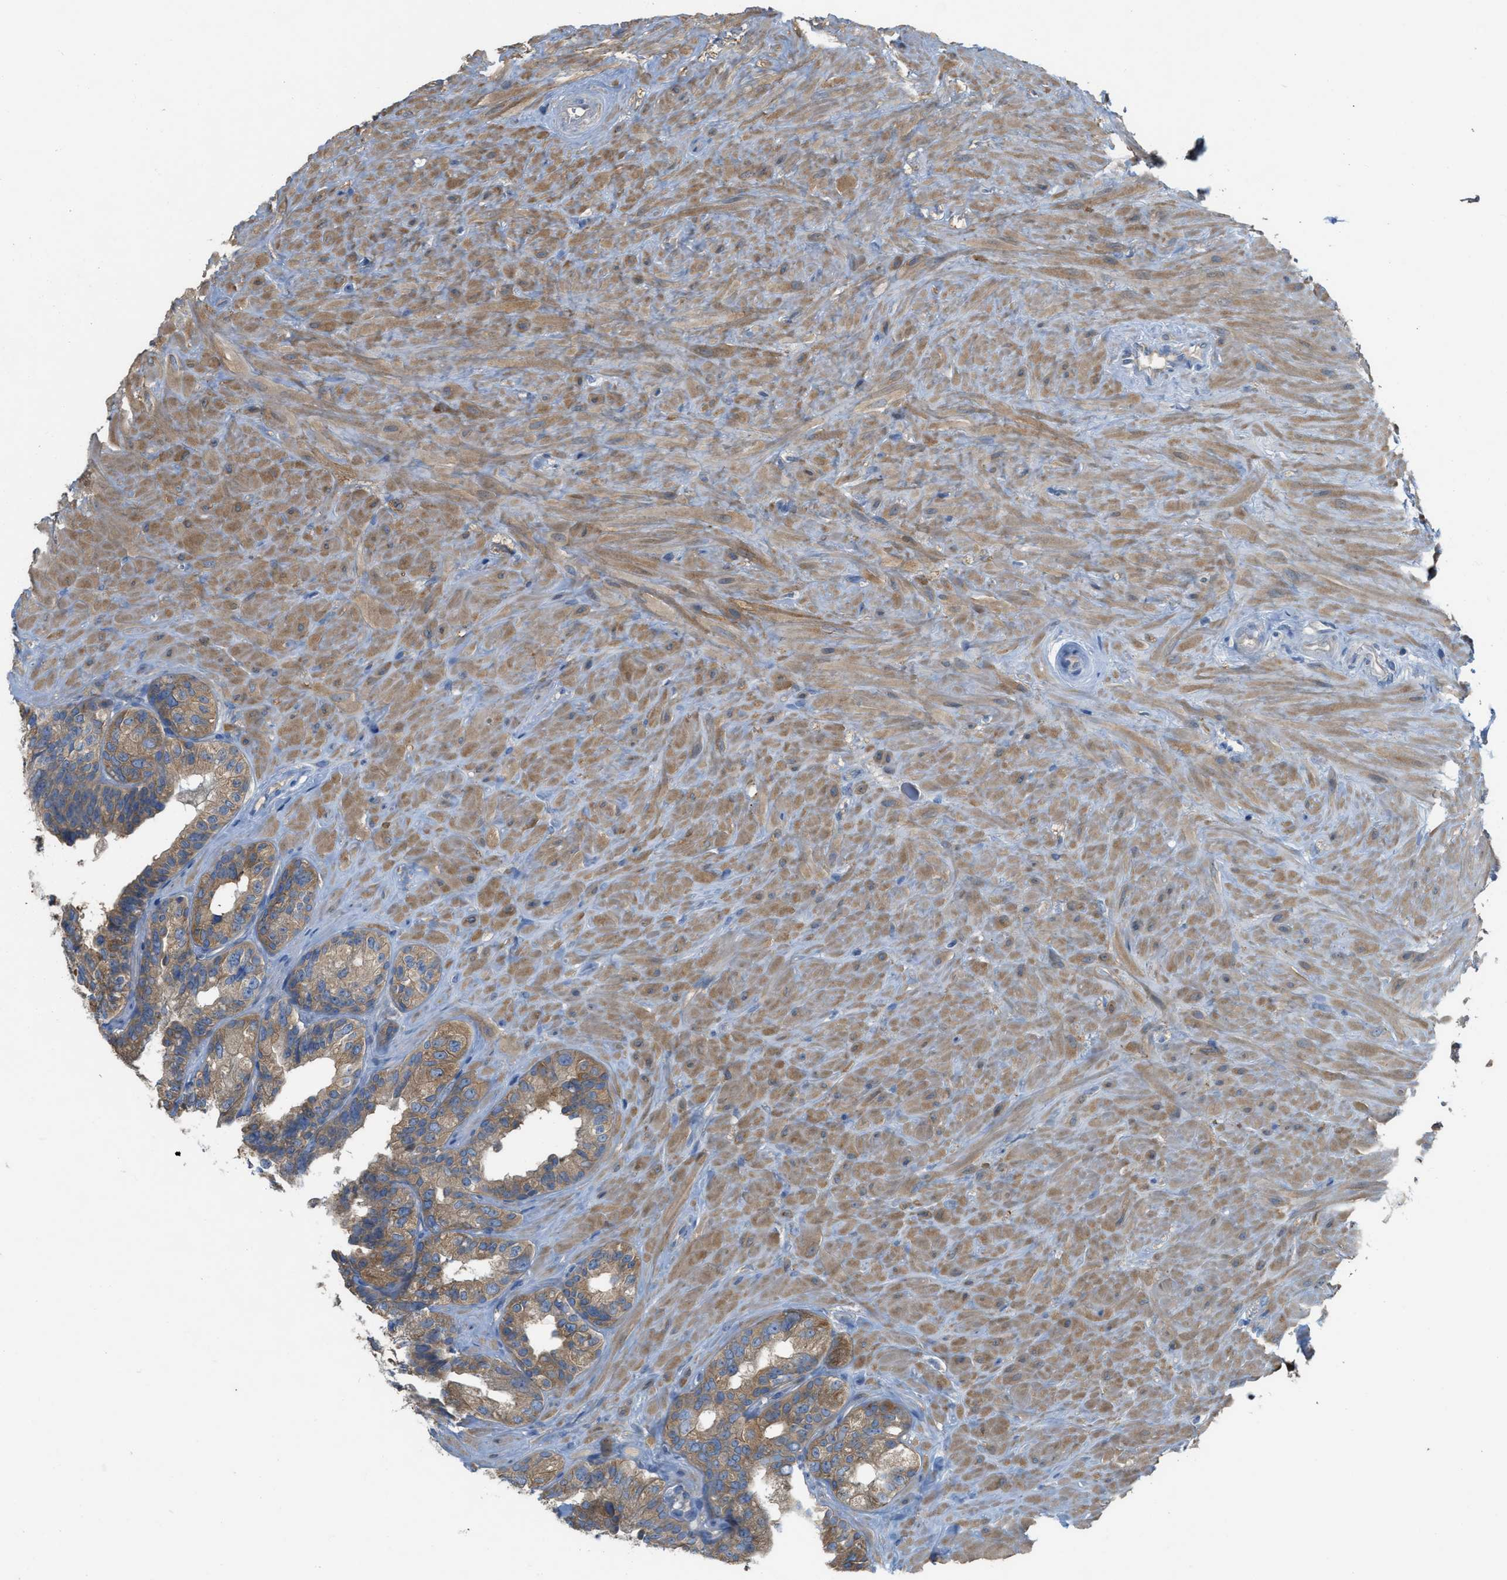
{"staining": {"intensity": "moderate", "quantity": "25%-75%", "location": "cytoplasmic/membranous"}, "tissue": "seminal vesicle", "cell_type": "Glandular cells", "image_type": "normal", "snomed": [{"axis": "morphology", "description": "Normal tissue, NOS"}, {"axis": "topography", "description": "Seminal veicle"}], "caption": "Protein expression by immunohistochemistry (IHC) displays moderate cytoplasmic/membranous expression in approximately 25%-75% of glandular cells in benign seminal vesicle. The staining was performed using DAB to visualize the protein expression in brown, while the nuclei were stained in blue with hematoxylin (Magnification: 20x).", "gene": "UBA5", "patient": {"sex": "male", "age": 68}}